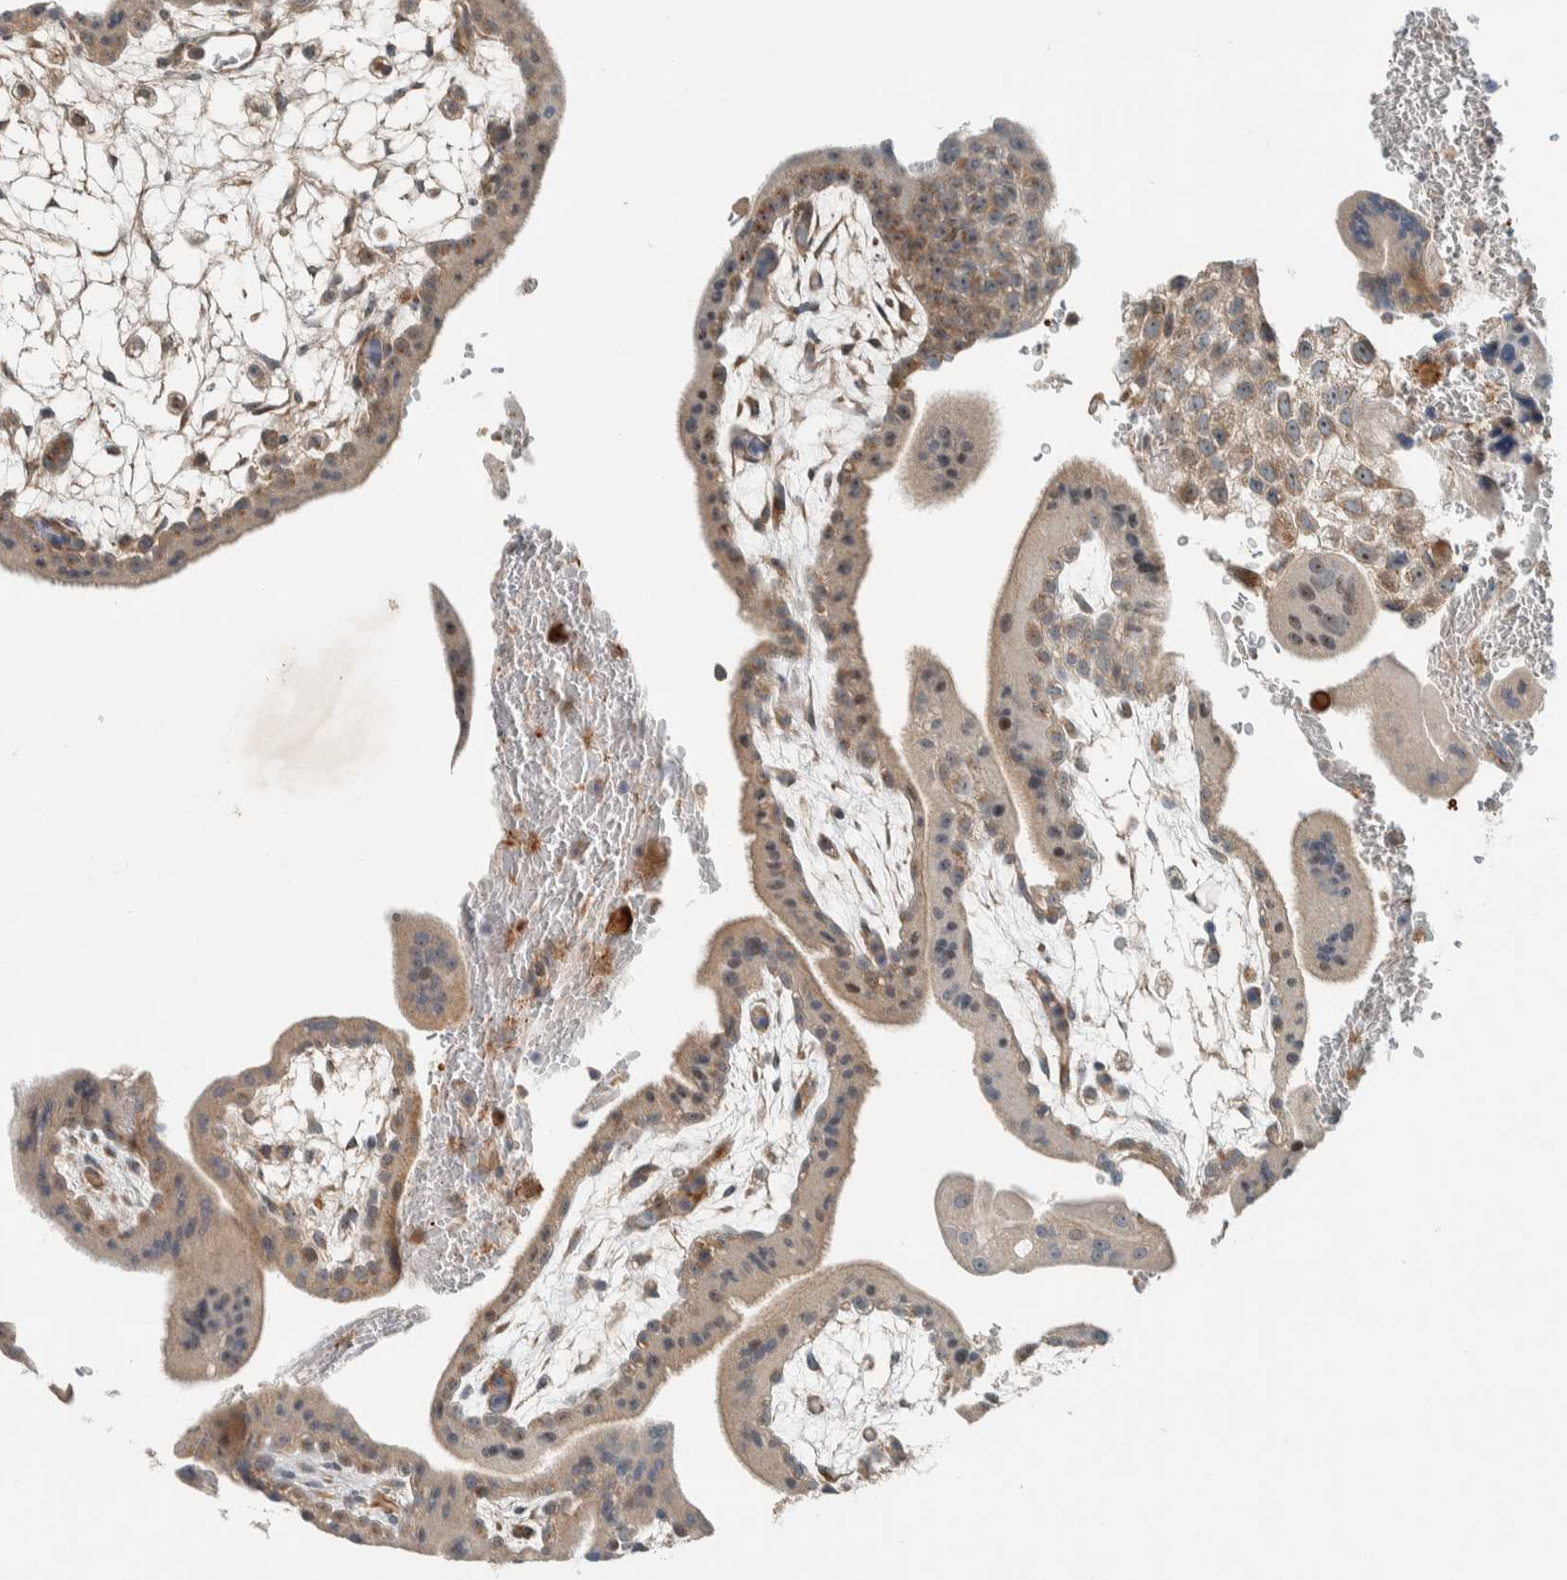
{"staining": {"intensity": "weak", "quantity": ">75%", "location": "cytoplasmic/membranous,nuclear"}, "tissue": "placenta", "cell_type": "Trophoblastic cells", "image_type": "normal", "snomed": [{"axis": "morphology", "description": "Normal tissue, NOS"}, {"axis": "topography", "description": "Placenta"}], "caption": "A brown stain shows weak cytoplasmic/membranous,nuclear expression of a protein in trophoblastic cells of normal placenta.", "gene": "SLFN12L", "patient": {"sex": "female", "age": 35}}